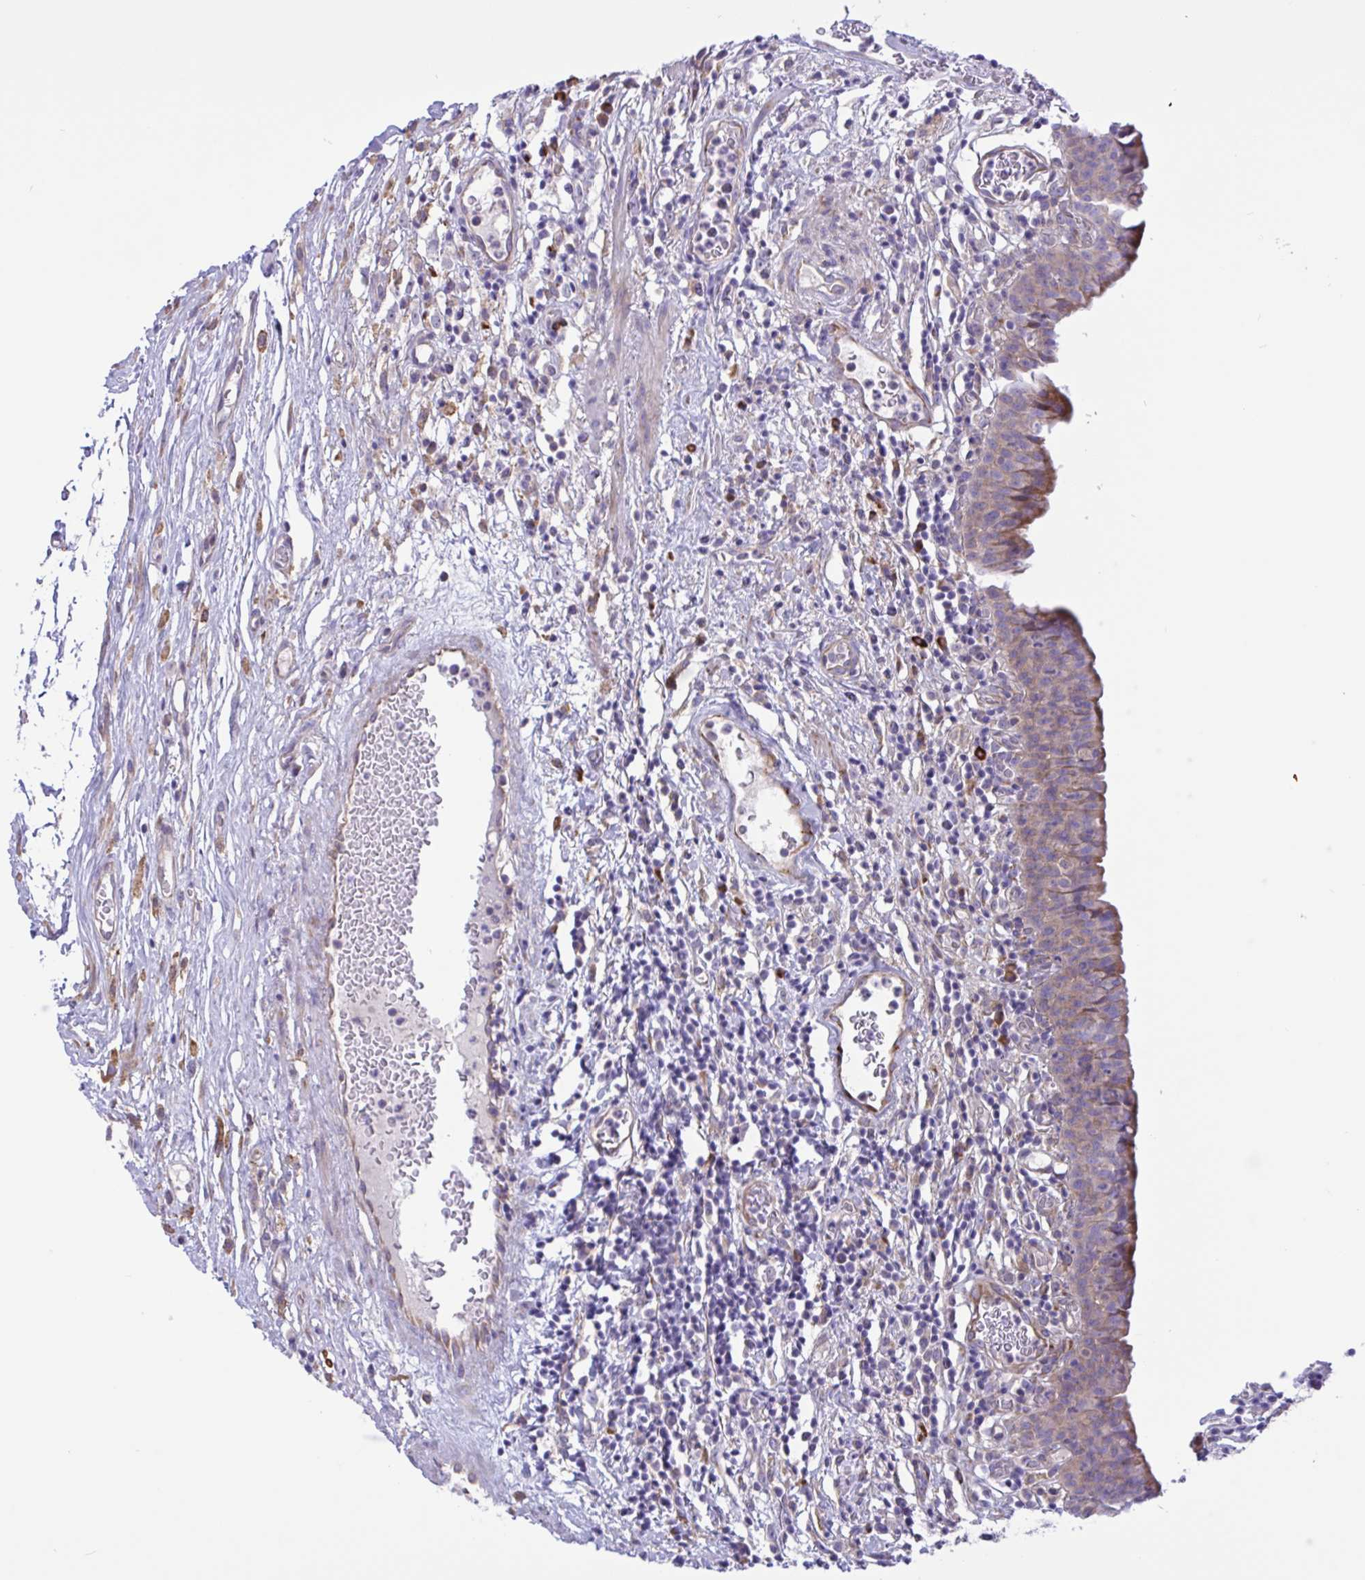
{"staining": {"intensity": "weak", "quantity": "25%-75%", "location": "cytoplasmic/membranous"}, "tissue": "urinary bladder", "cell_type": "Urothelial cells", "image_type": "normal", "snomed": [{"axis": "morphology", "description": "Normal tissue, NOS"}, {"axis": "morphology", "description": "Inflammation, NOS"}, {"axis": "topography", "description": "Urinary bladder"}], "caption": "About 25%-75% of urothelial cells in normal urinary bladder show weak cytoplasmic/membranous protein expression as visualized by brown immunohistochemical staining.", "gene": "DSC3", "patient": {"sex": "male", "age": 57}}